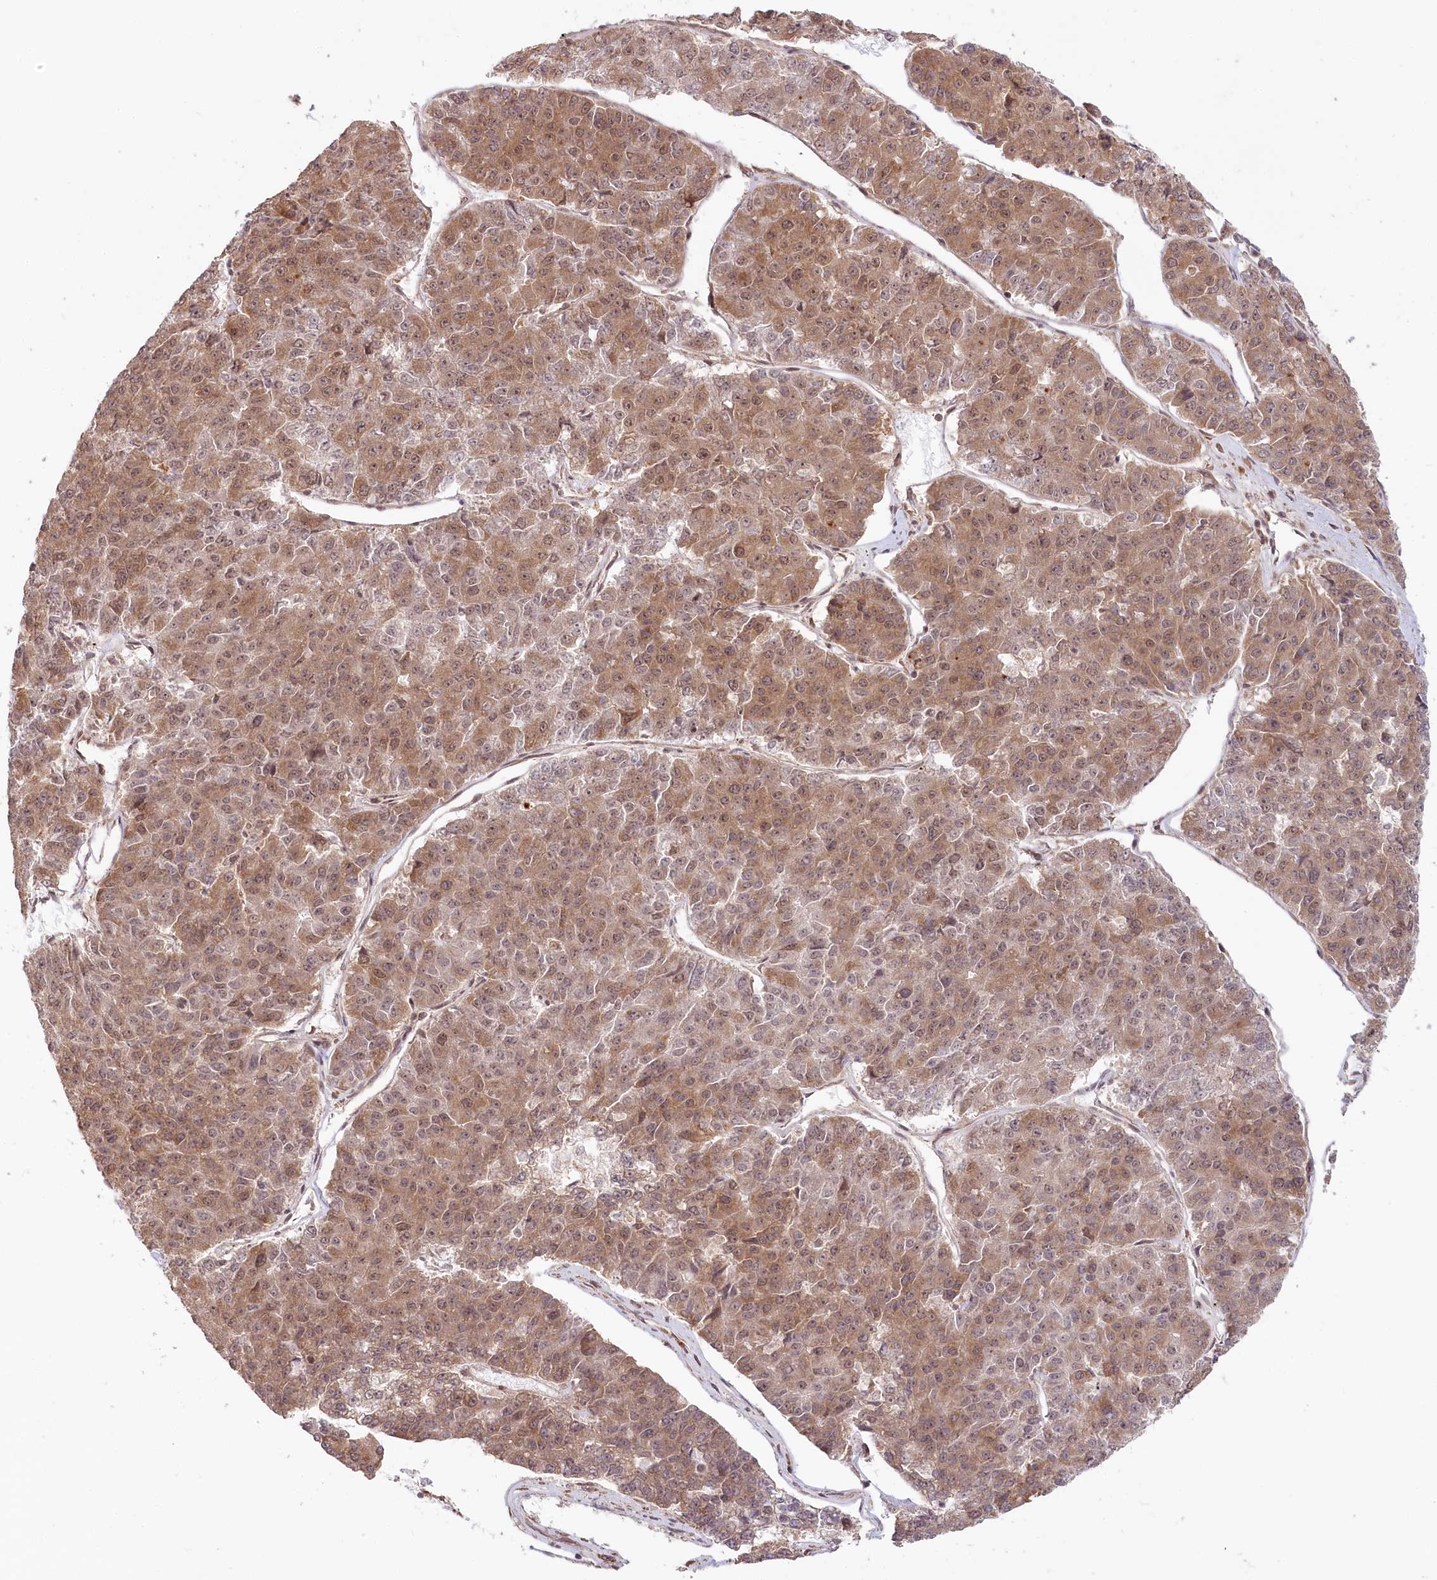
{"staining": {"intensity": "moderate", "quantity": ">75%", "location": "cytoplasmic/membranous,nuclear"}, "tissue": "pancreatic cancer", "cell_type": "Tumor cells", "image_type": "cancer", "snomed": [{"axis": "morphology", "description": "Adenocarcinoma, NOS"}, {"axis": "topography", "description": "Pancreas"}], "caption": "Protein expression analysis of human pancreatic cancer reveals moderate cytoplasmic/membranous and nuclear staining in about >75% of tumor cells.", "gene": "CEP70", "patient": {"sex": "male", "age": 50}}